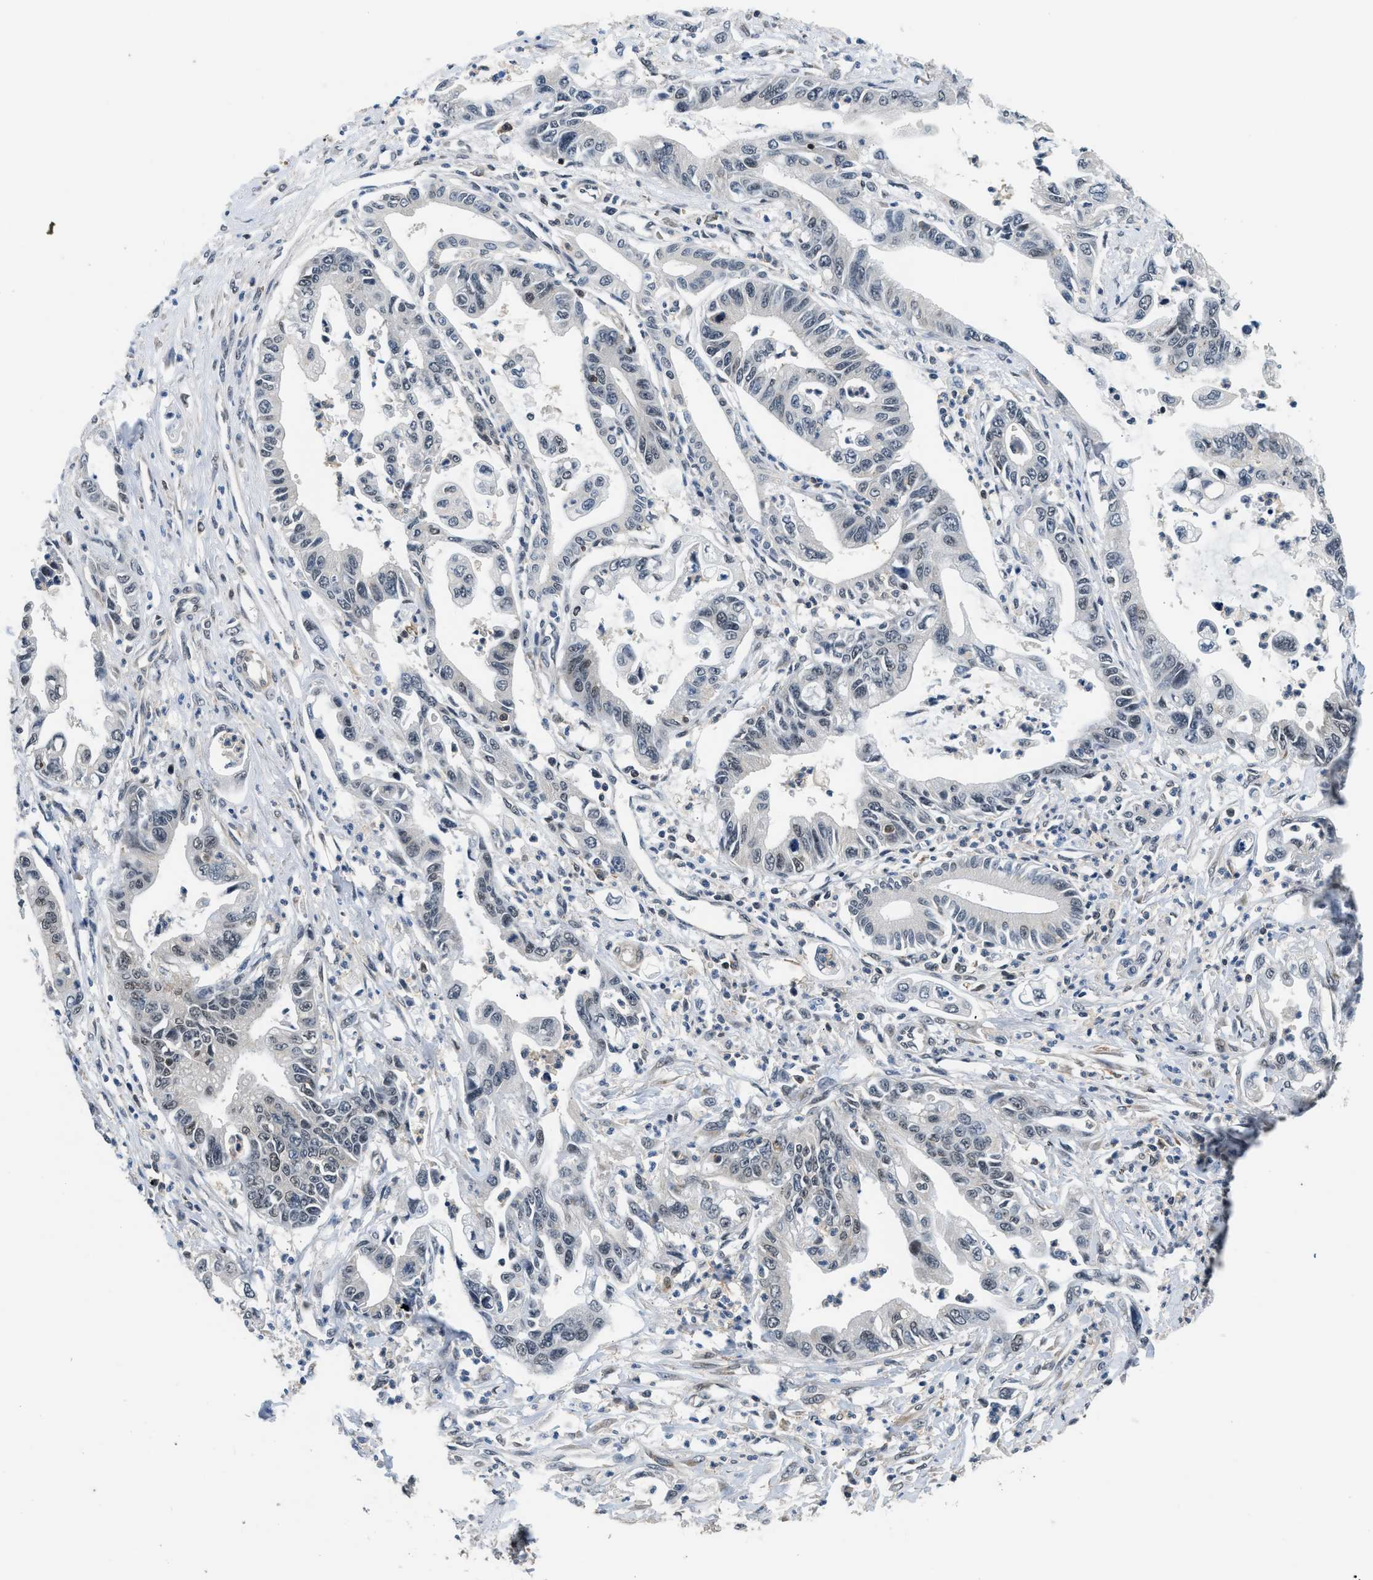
{"staining": {"intensity": "negative", "quantity": "none", "location": "none"}, "tissue": "pancreatic cancer", "cell_type": "Tumor cells", "image_type": "cancer", "snomed": [{"axis": "morphology", "description": "Adenocarcinoma, NOS"}, {"axis": "topography", "description": "Pancreas"}], "caption": "Histopathology image shows no protein positivity in tumor cells of pancreatic cancer (adenocarcinoma) tissue.", "gene": "MTMR1", "patient": {"sex": "male", "age": 56}}